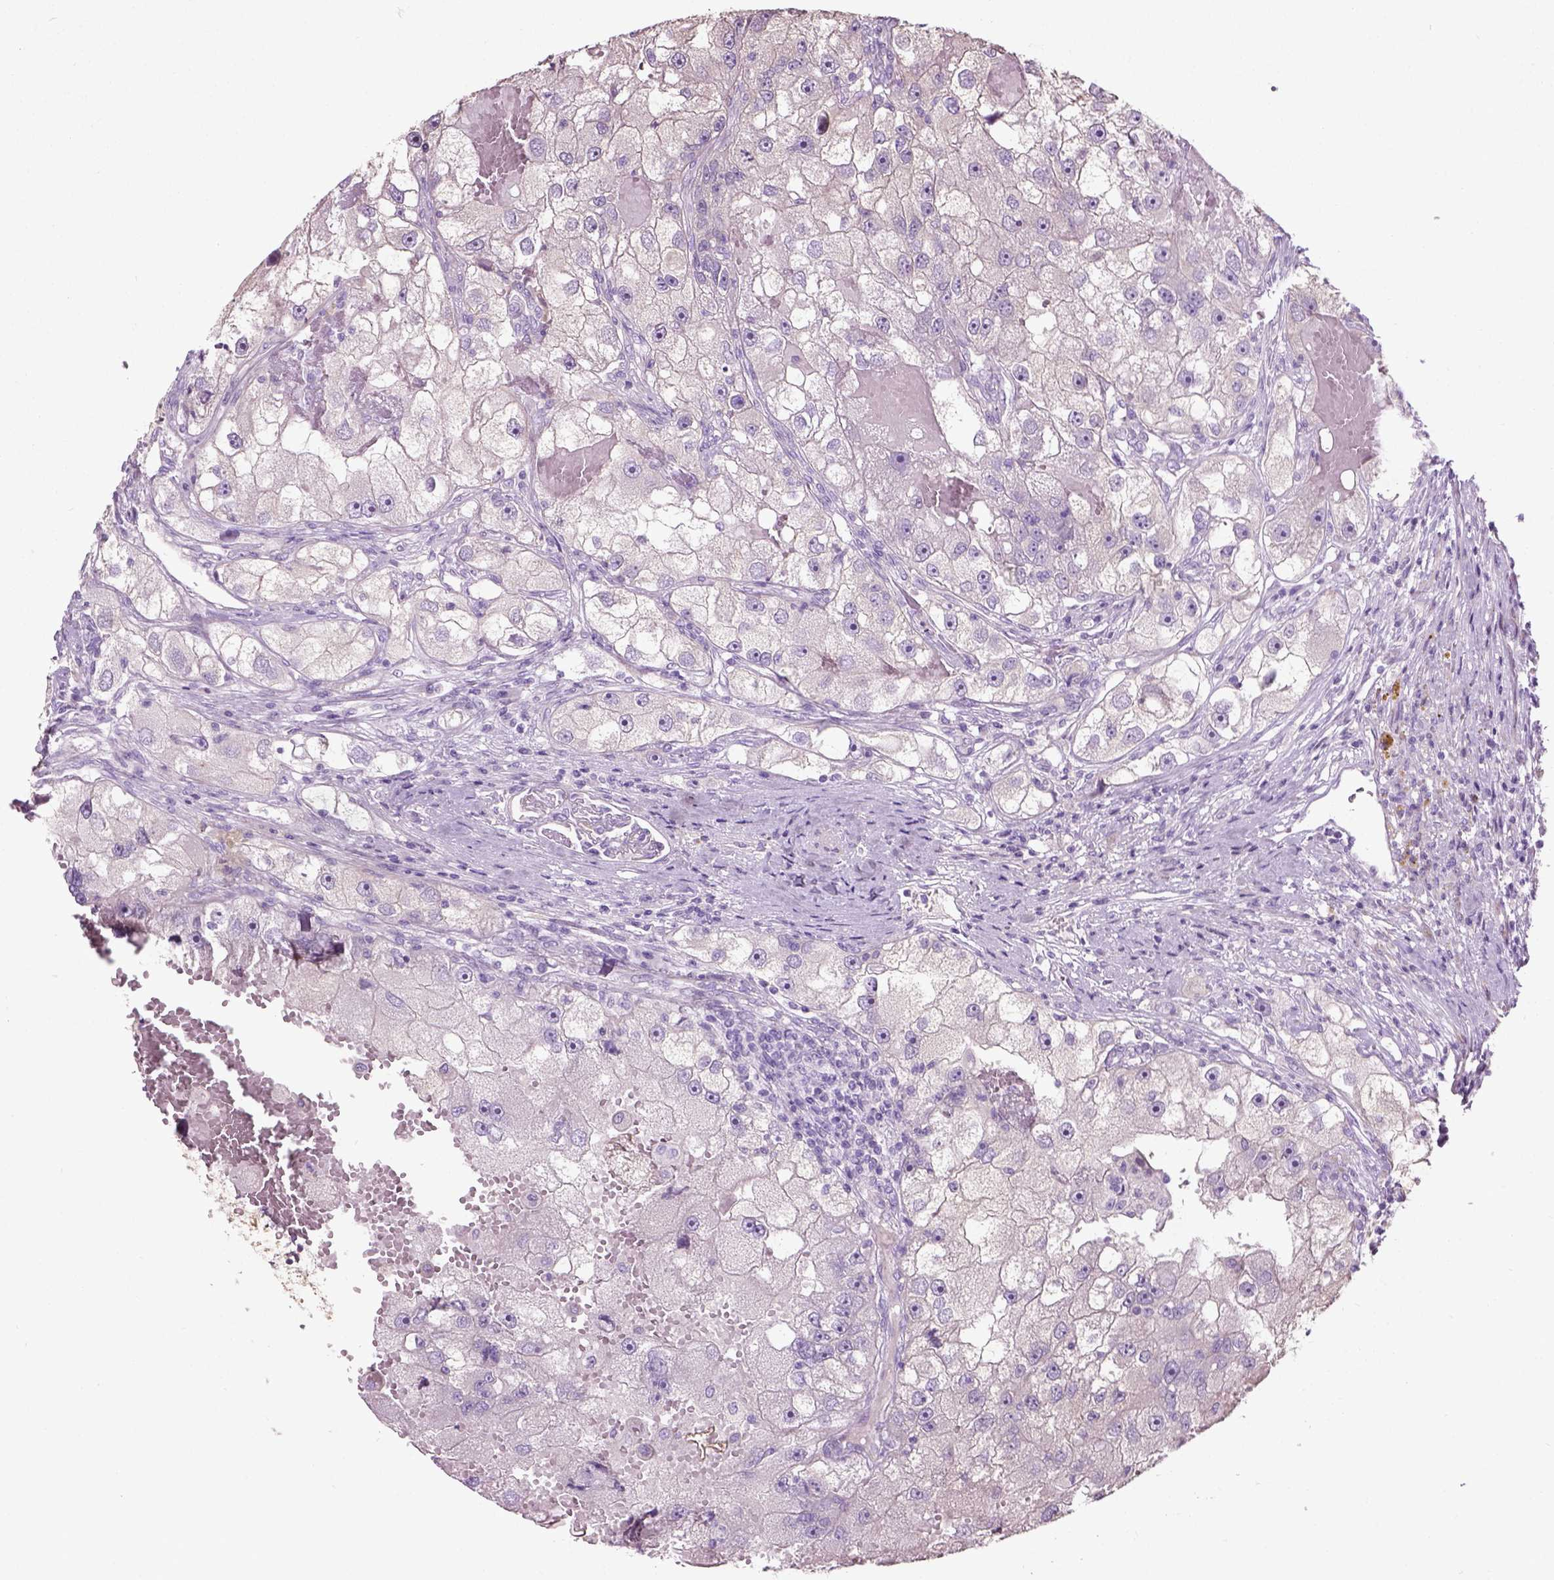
{"staining": {"intensity": "negative", "quantity": "none", "location": "none"}, "tissue": "renal cancer", "cell_type": "Tumor cells", "image_type": "cancer", "snomed": [{"axis": "morphology", "description": "Adenocarcinoma, NOS"}, {"axis": "topography", "description": "Kidney"}], "caption": "The immunohistochemistry photomicrograph has no significant staining in tumor cells of adenocarcinoma (renal) tissue. (Stains: DAB (3,3'-diaminobenzidine) immunohistochemistry (IHC) with hematoxylin counter stain, Microscopy: brightfield microscopy at high magnification).", "gene": "PKP3", "patient": {"sex": "male", "age": 63}}